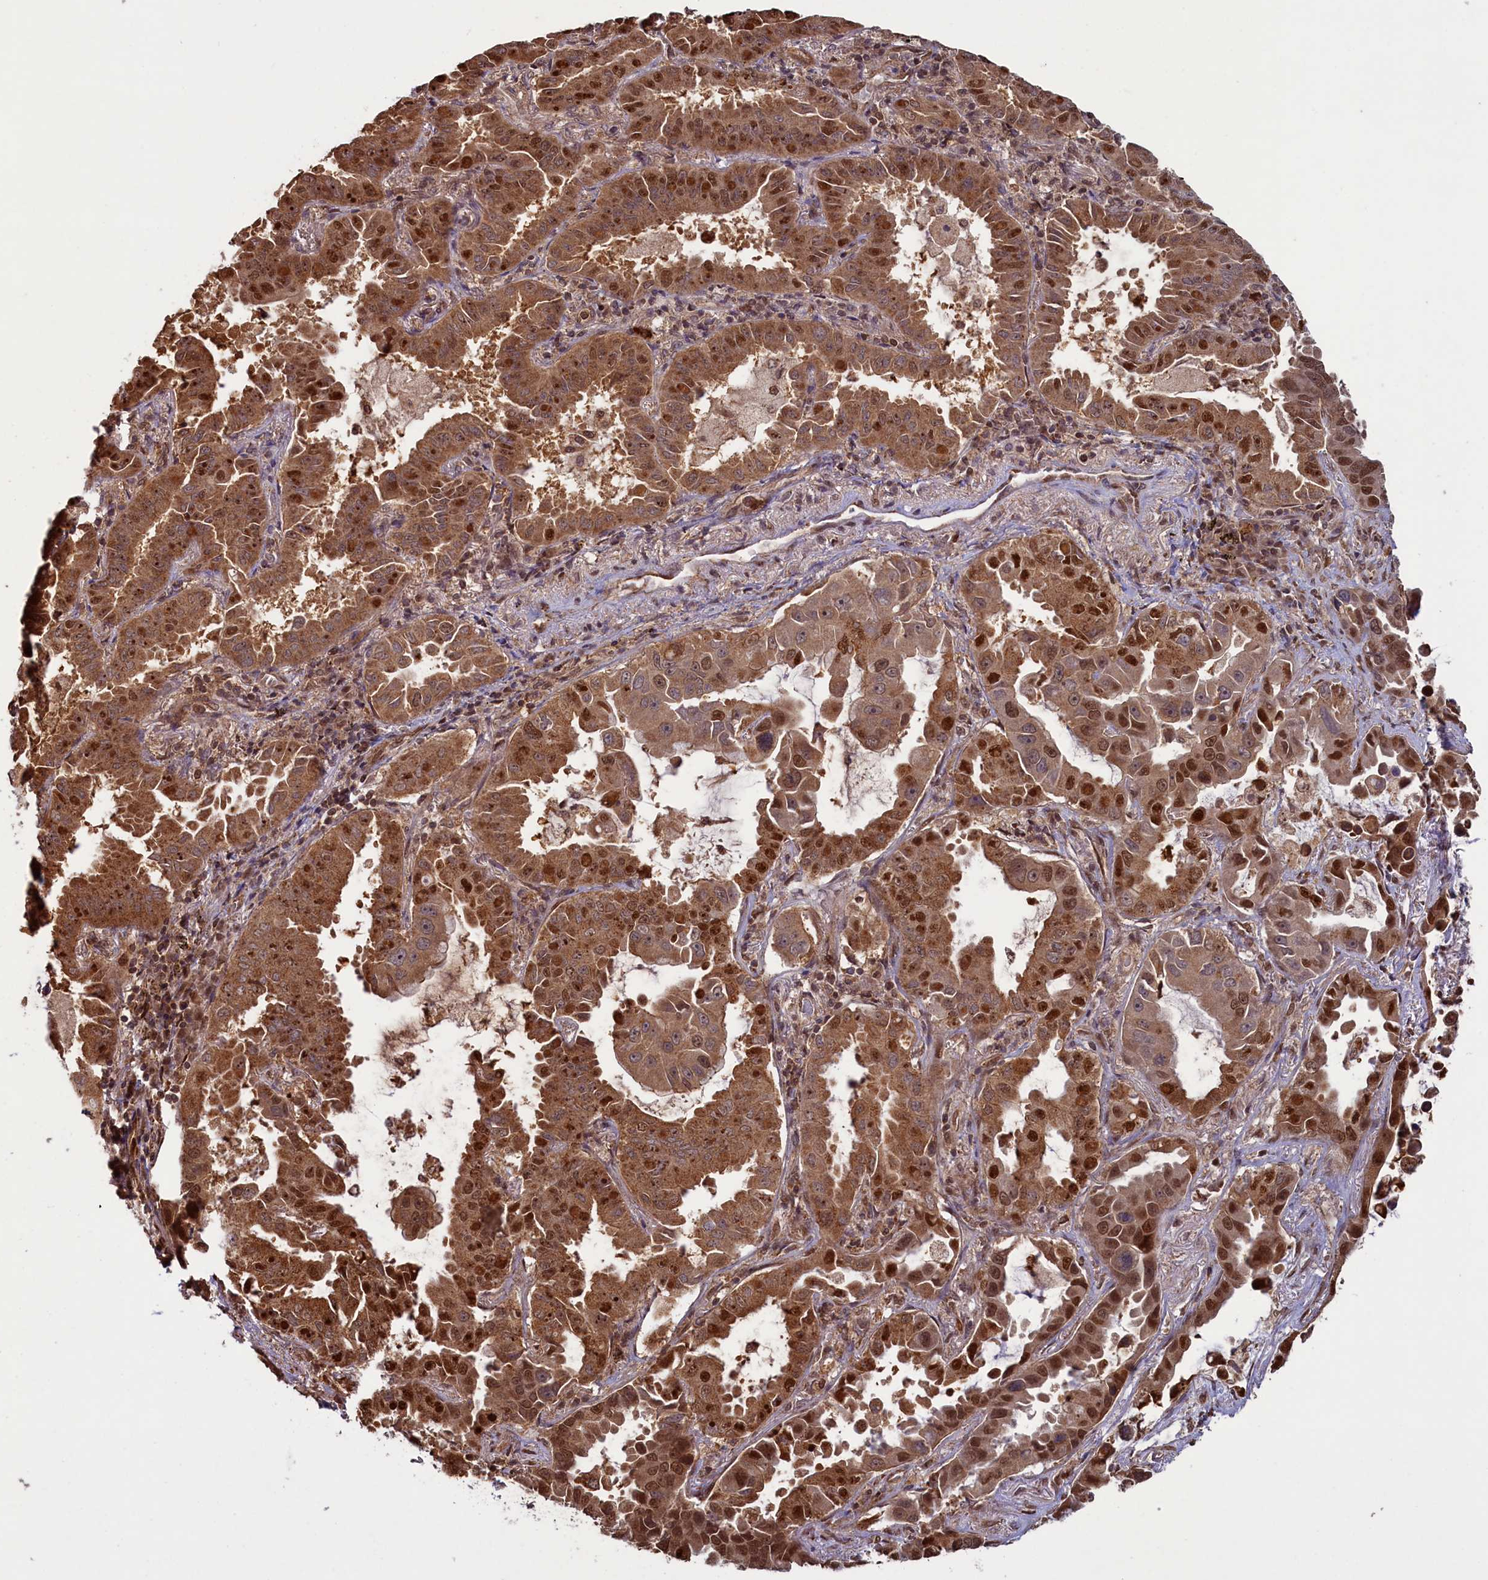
{"staining": {"intensity": "moderate", "quantity": ">75%", "location": "cytoplasmic/membranous,nuclear"}, "tissue": "lung cancer", "cell_type": "Tumor cells", "image_type": "cancer", "snomed": [{"axis": "morphology", "description": "Adenocarcinoma, NOS"}, {"axis": "topography", "description": "Lung"}], "caption": "Immunohistochemical staining of adenocarcinoma (lung) exhibits medium levels of moderate cytoplasmic/membranous and nuclear protein staining in about >75% of tumor cells.", "gene": "NAE1", "patient": {"sex": "male", "age": 64}}